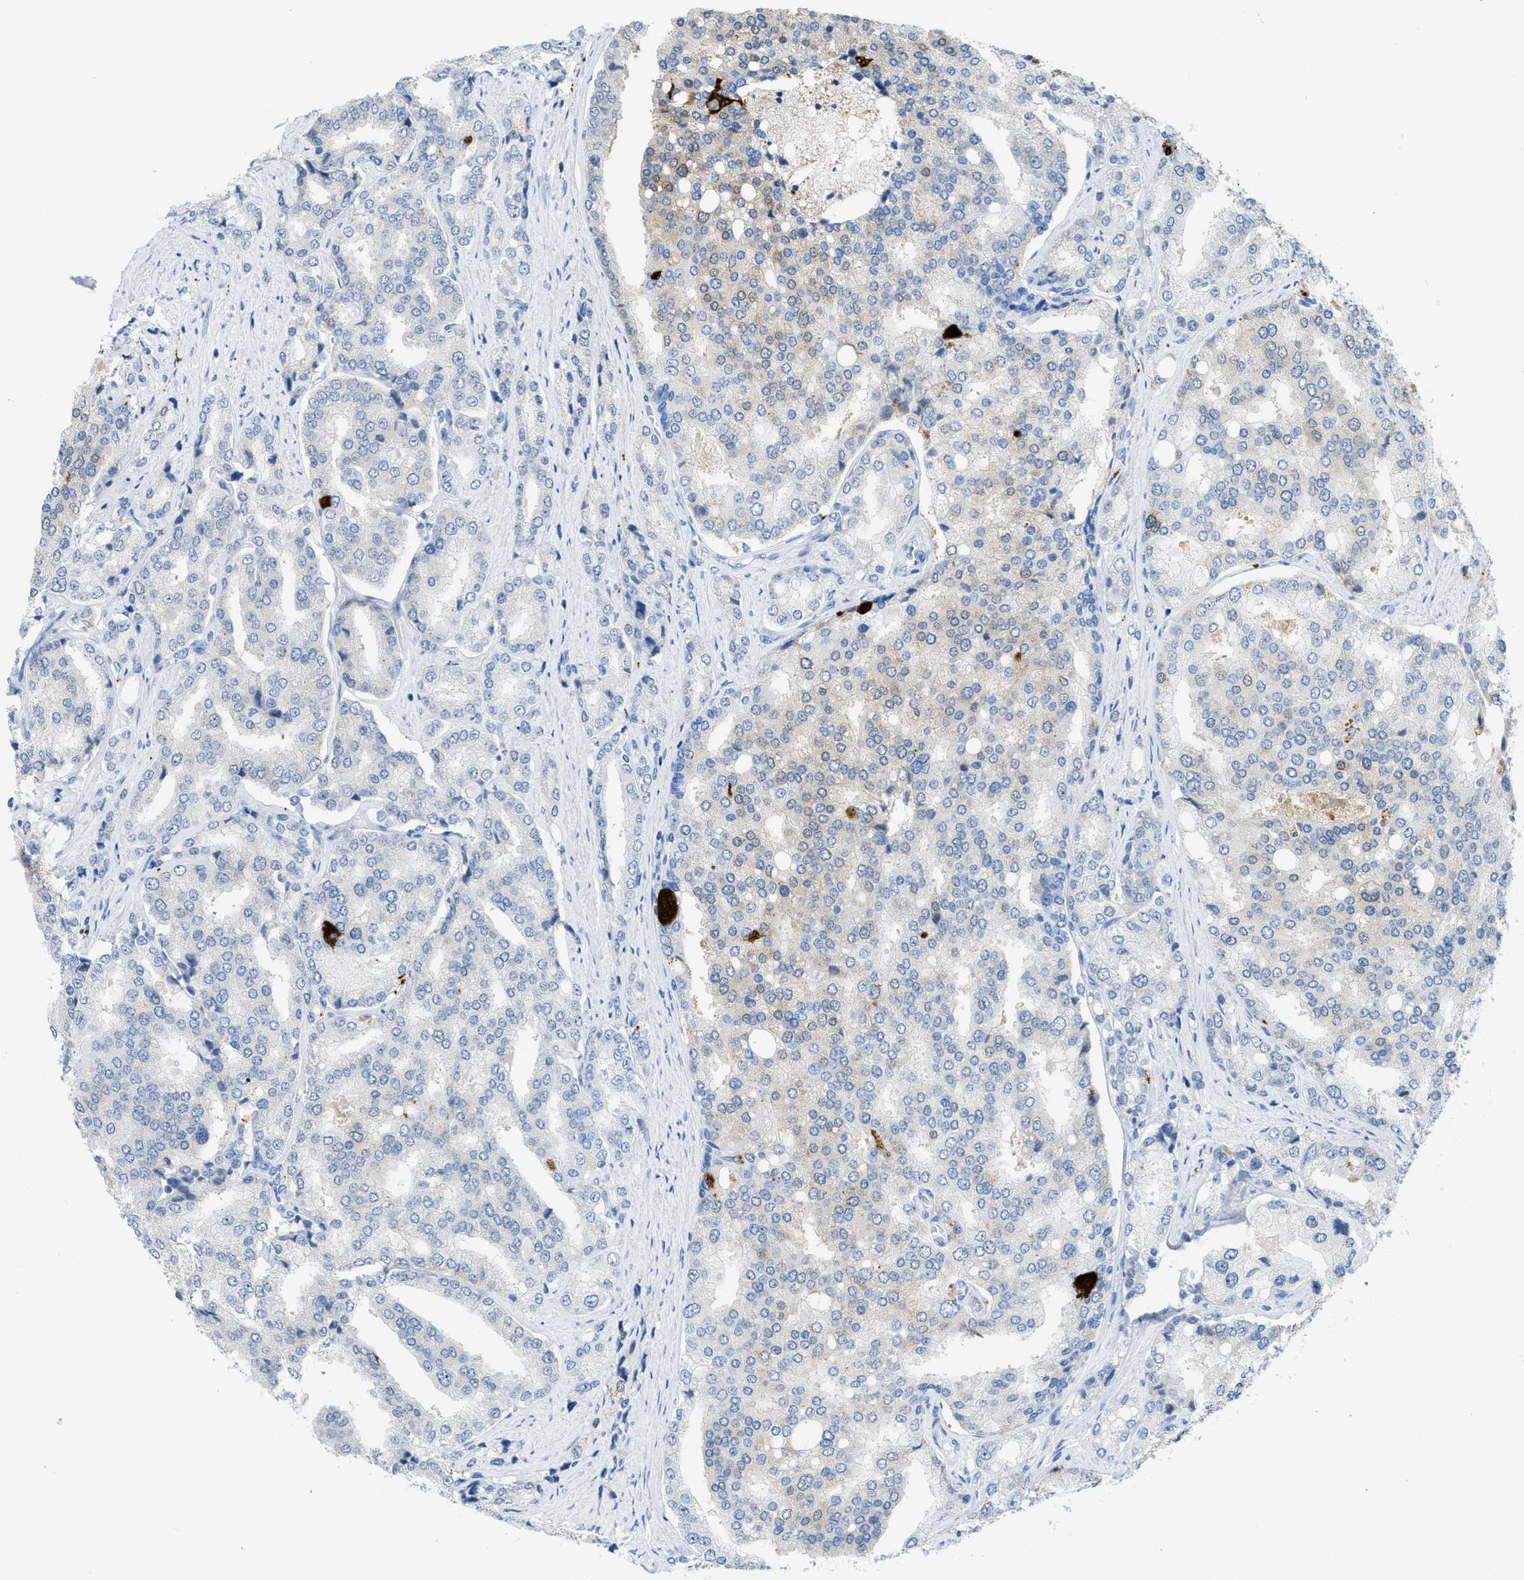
{"staining": {"intensity": "moderate", "quantity": "<25%", "location": "cytoplasmic/membranous"}, "tissue": "prostate cancer", "cell_type": "Tumor cells", "image_type": "cancer", "snomed": [{"axis": "morphology", "description": "Adenocarcinoma, High grade"}, {"axis": "topography", "description": "Prostate"}], "caption": "Prostate cancer was stained to show a protein in brown. There is low levels of moderate cytoplasmic/membranous expression in about <25% of tumor cells.", "gene": "WDR4", "patient": {"sex": "male", "age": 50}}